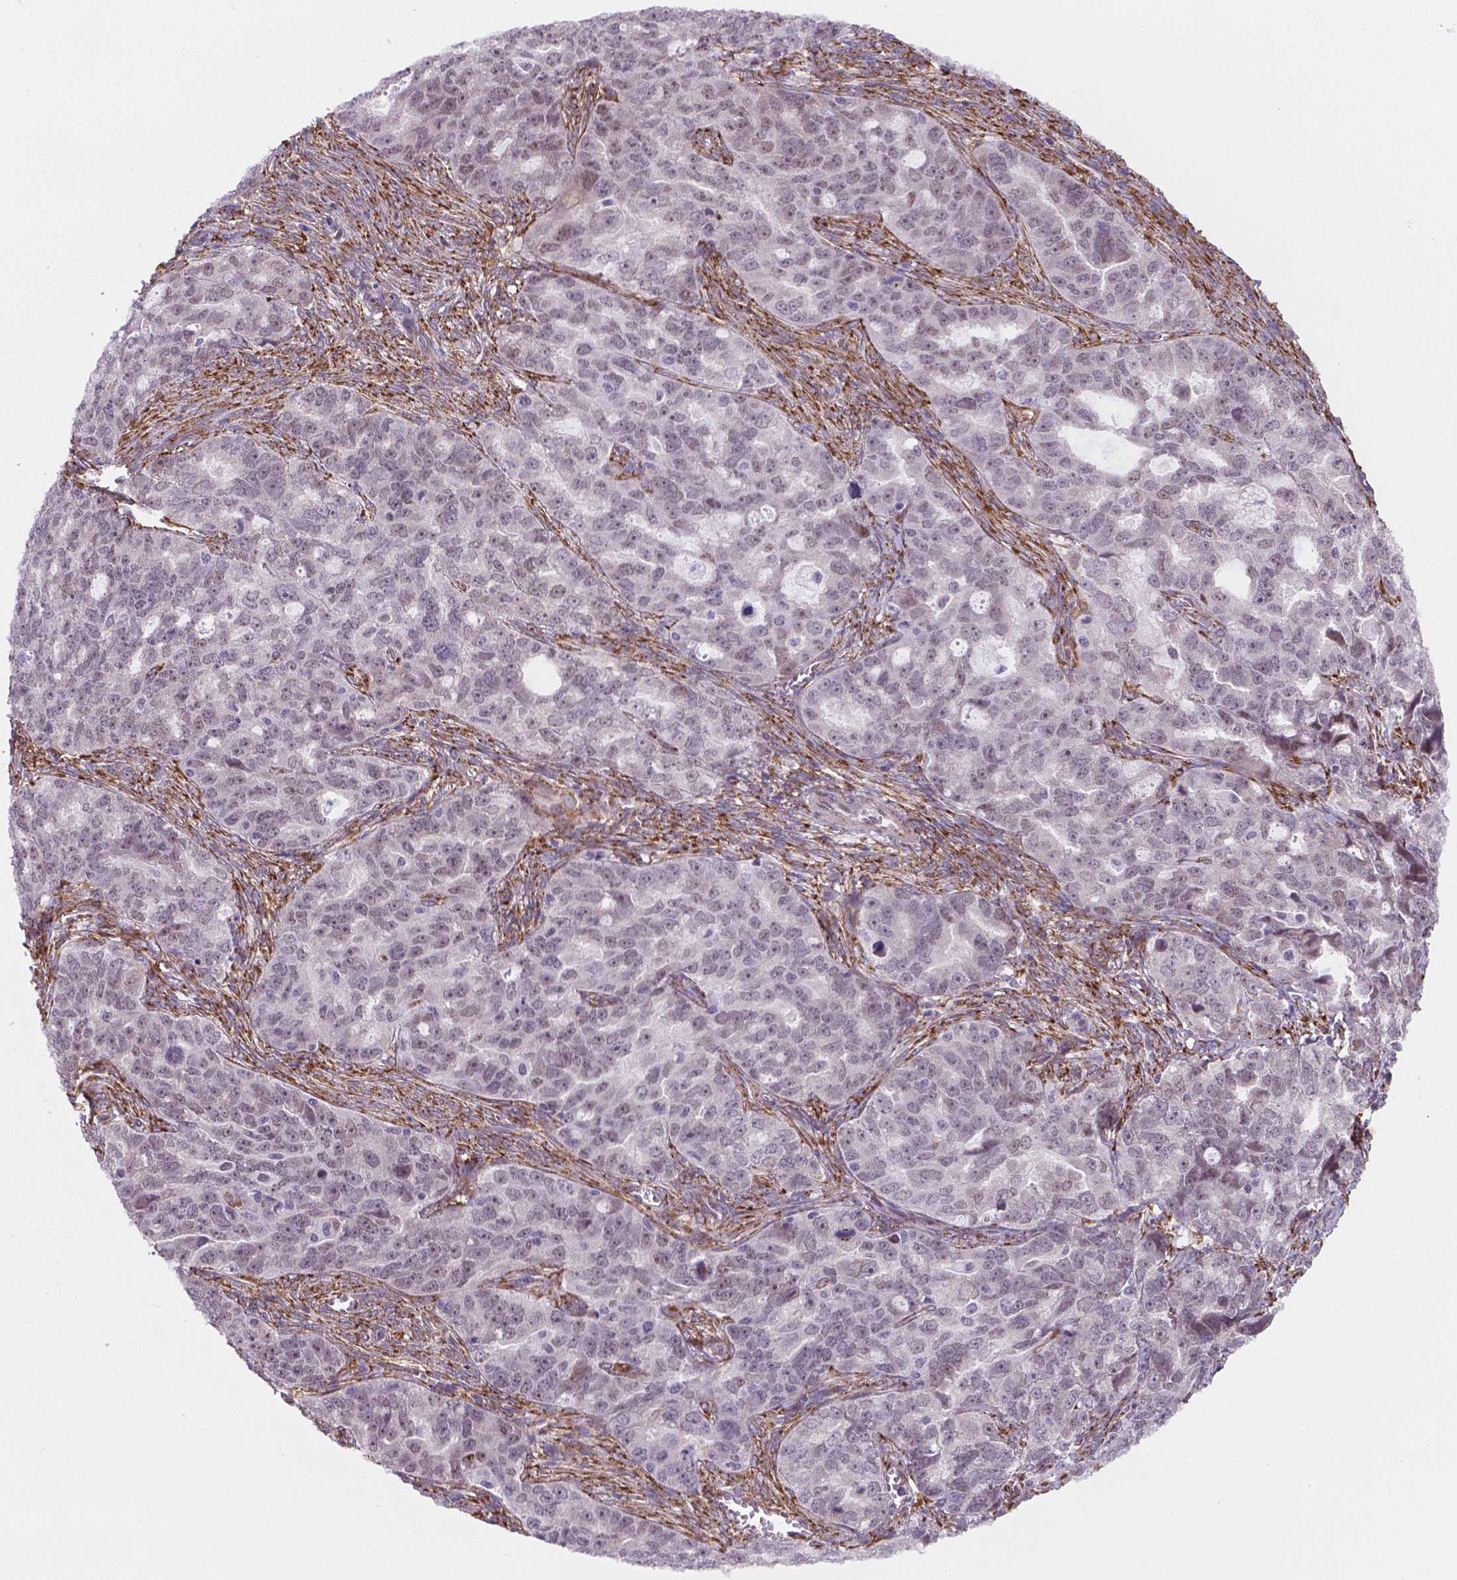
{"staining": {"intensity": "negative", "quantity": "none", "location": "none"}, "tissue": "ovarian cancer", "cell_type": "Tumor cells", "image_type": "cancer", "snomed": [{"axis": "morphology", "description": "Cystadenocarcinoma, serous, NOS"}, {"axis": "topography", "description": "Ovary"}], "caption": "Immunohistochemistry image of human ovarian cancer stained for a protein (brown), which shows no expression in tumor cells.", "gene": "FNIP1", "patient": {"sex": "female", "age": 51}}